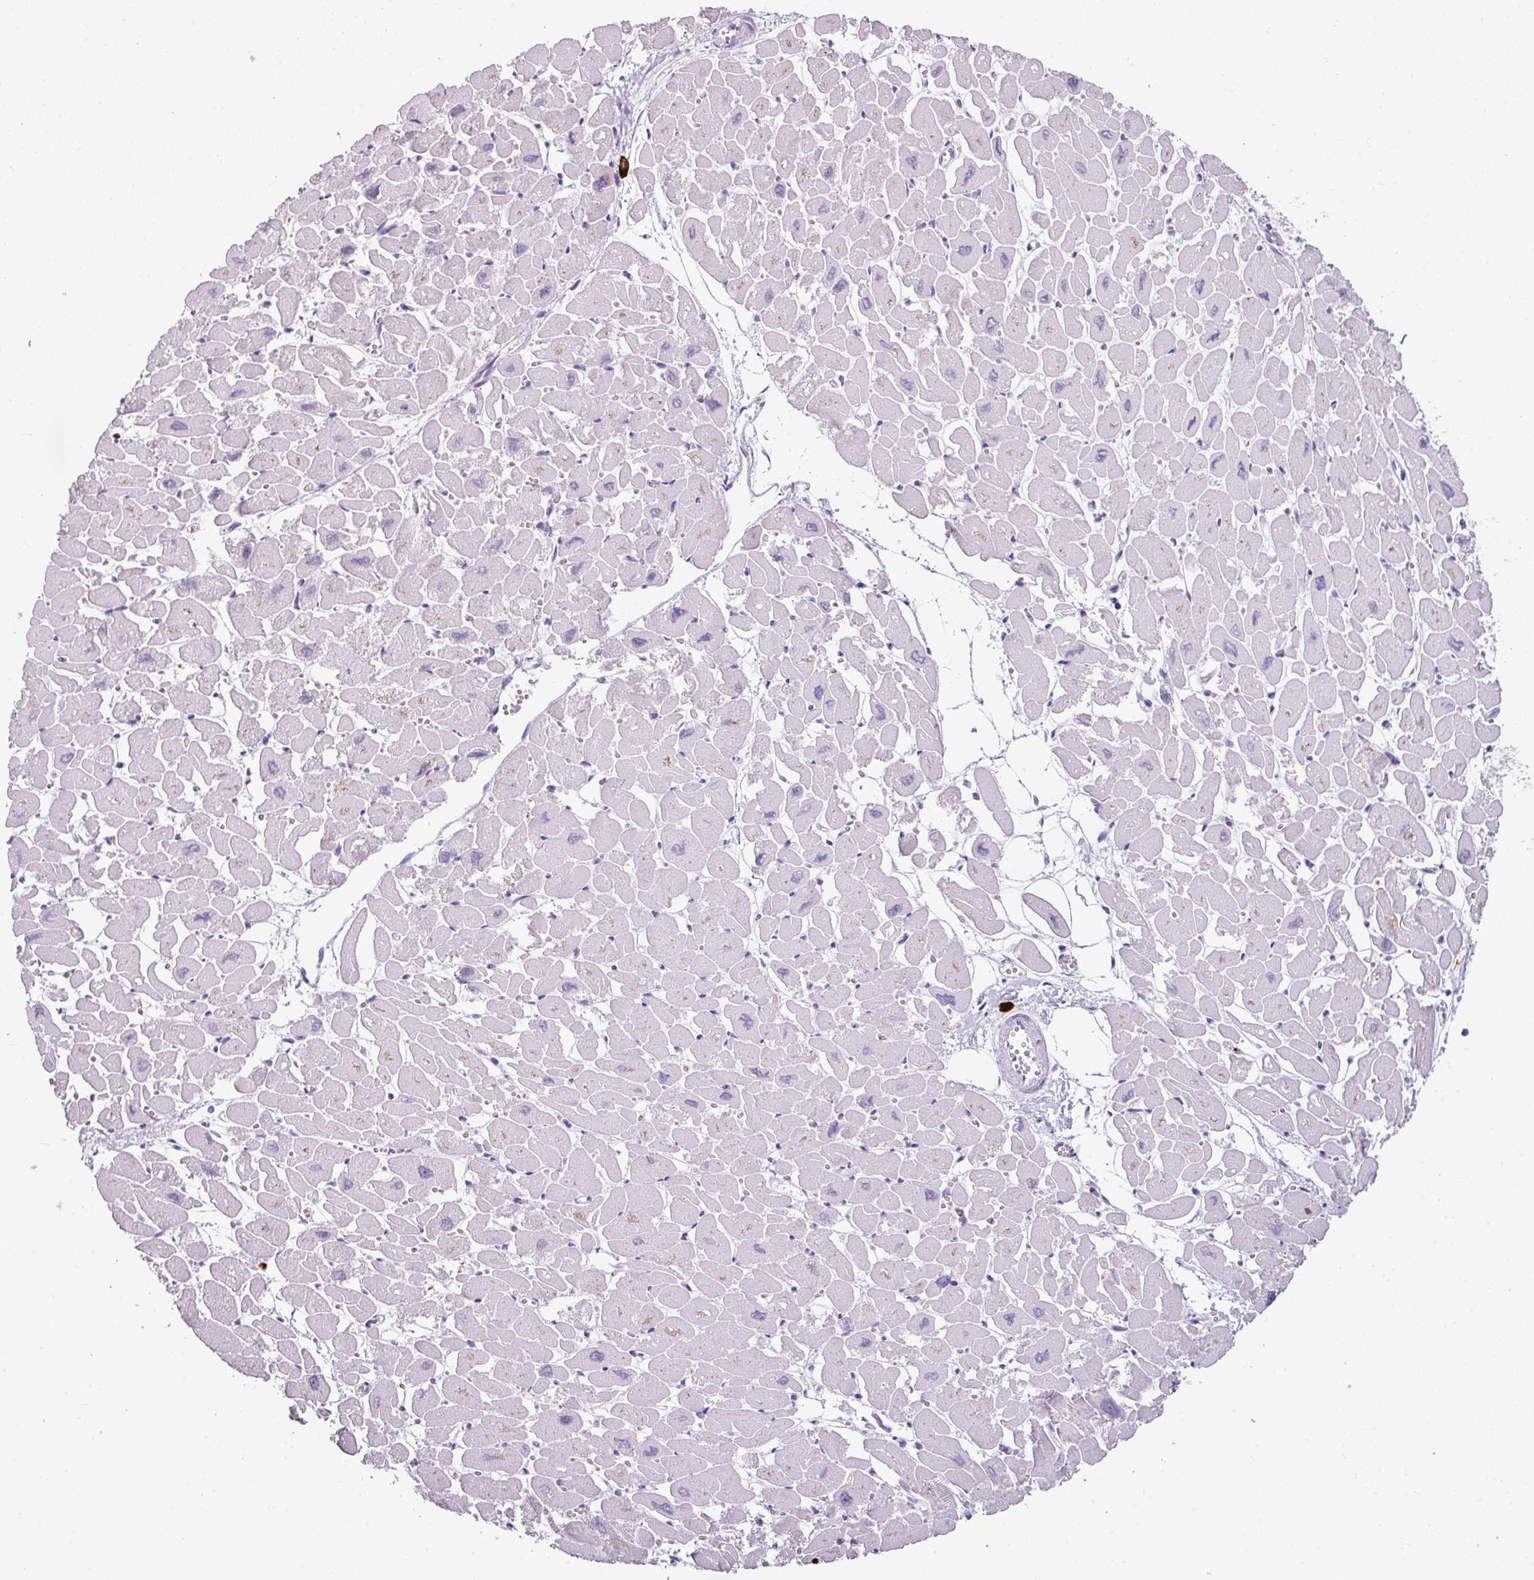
{"staining": {"intensity": "negative", "quantity": "none", "location": "none"}, "tissue": "heart muscle", "cell_type": "Cardiomyocytes", "image_type": "normal", "snomed": [{"axis": "morphology", "description": "Normal tissue, NOS"}, {"axis": "topography", "description": "Heart"}], "caption": "Human heart muscle stained for a protein using immunohistochemistry (IHC) exhibits no expression in cardiomyocytes.", "gene": "CTSG", "patient": {"sex": "male", "age": 54}}